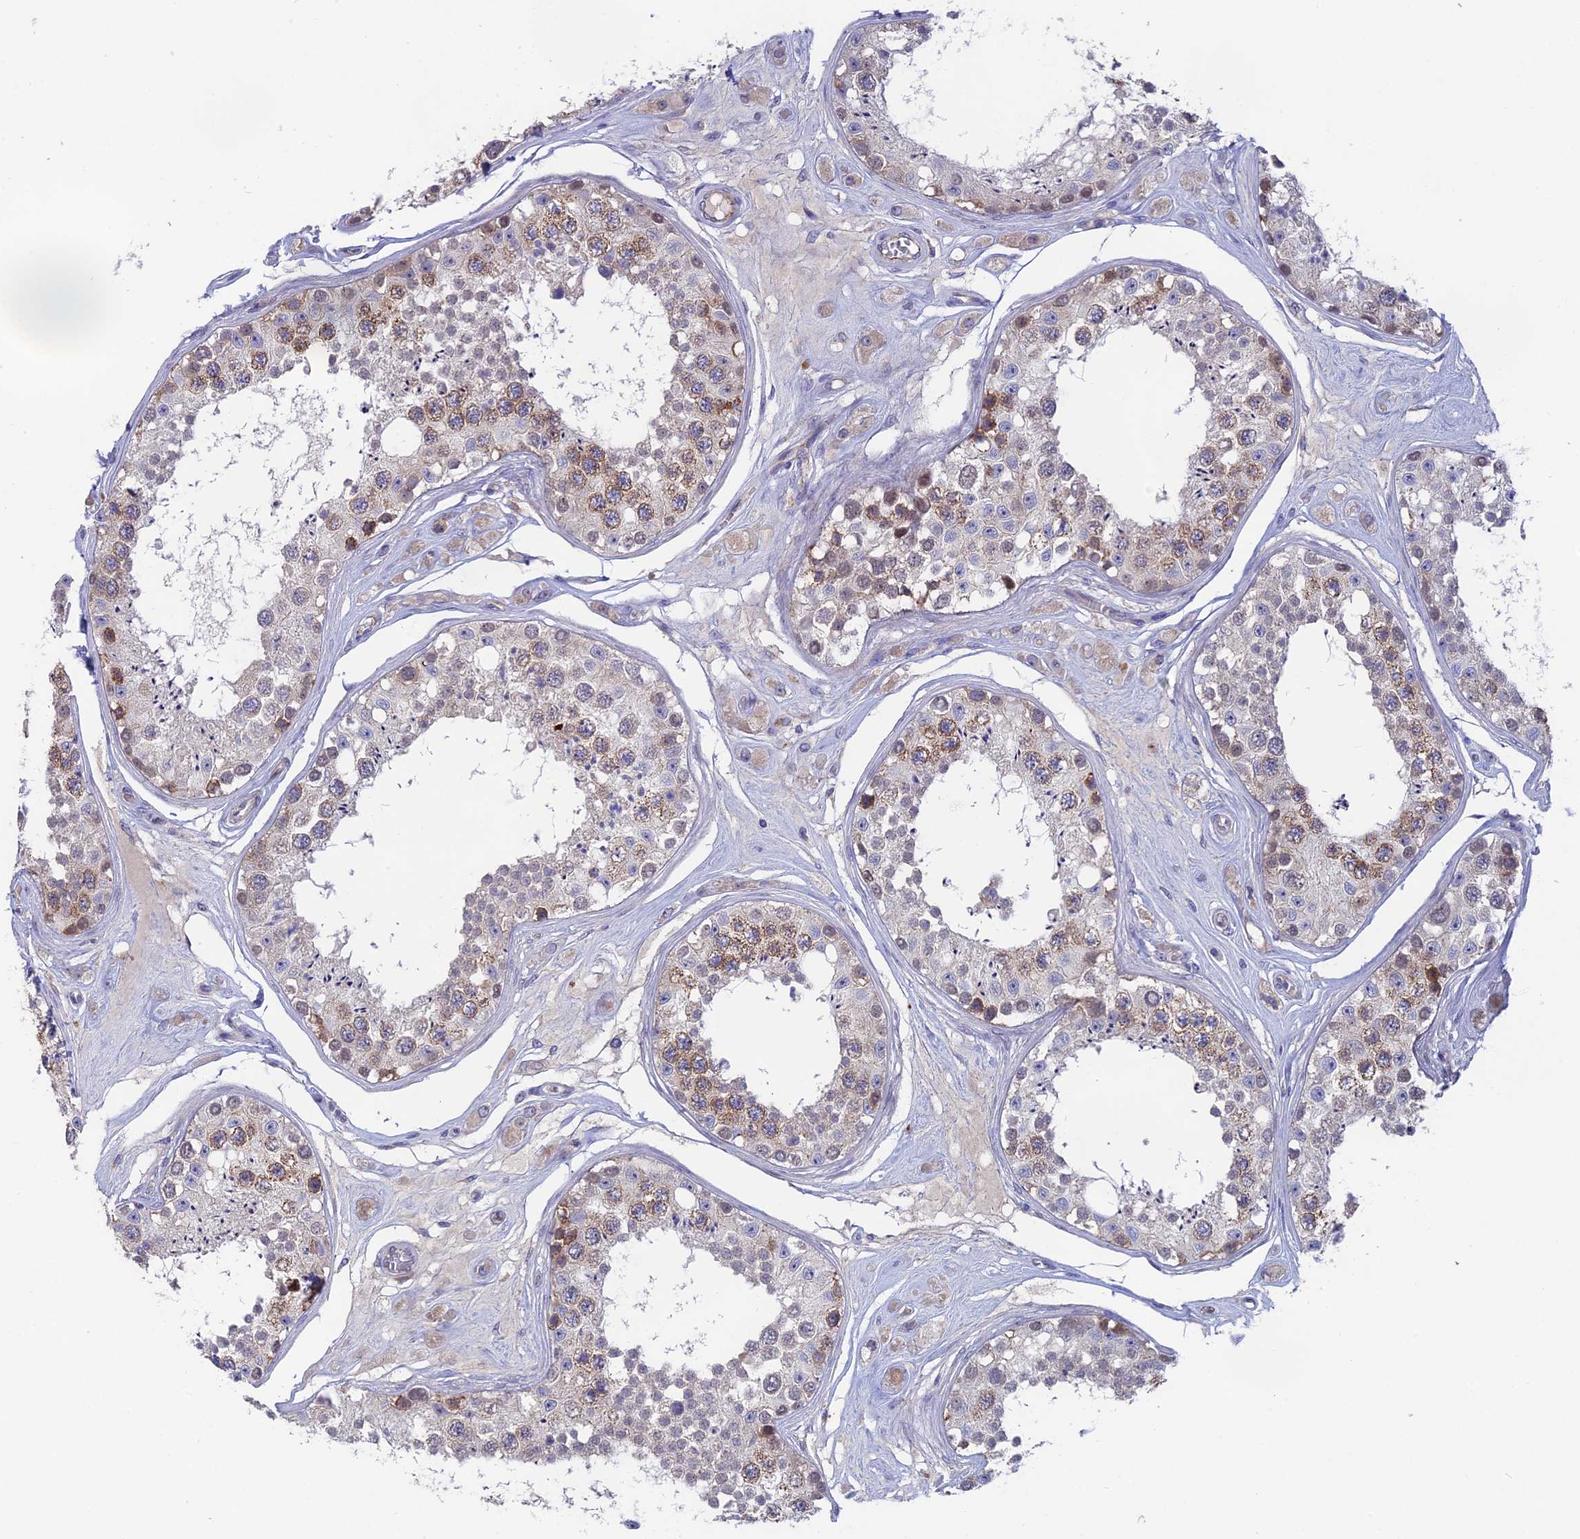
{"staining": {"intensity": "moderate", "quantity": "25%-75%", "location": "cytoplasmic/membranous"}, "tissue": "testis", "cell_type": "Cells in seminiferous ducts", "image_type": "normal", "snomed": [{"axis": "morphology", "description": "Normal tissue, NOS"}, {"axis": "topography", "description": "Testis"}], "caption": "Immunohistochemistry photomicrograph of normal testis stained for a protein (brown), which demonstrates medium levels of moderate cytoplasmic/membranous staining in about 25%-75% of cells in seminiferous ducts.", "gene": "TENT4B", "patient": {"sex": "male", "age": 25}}